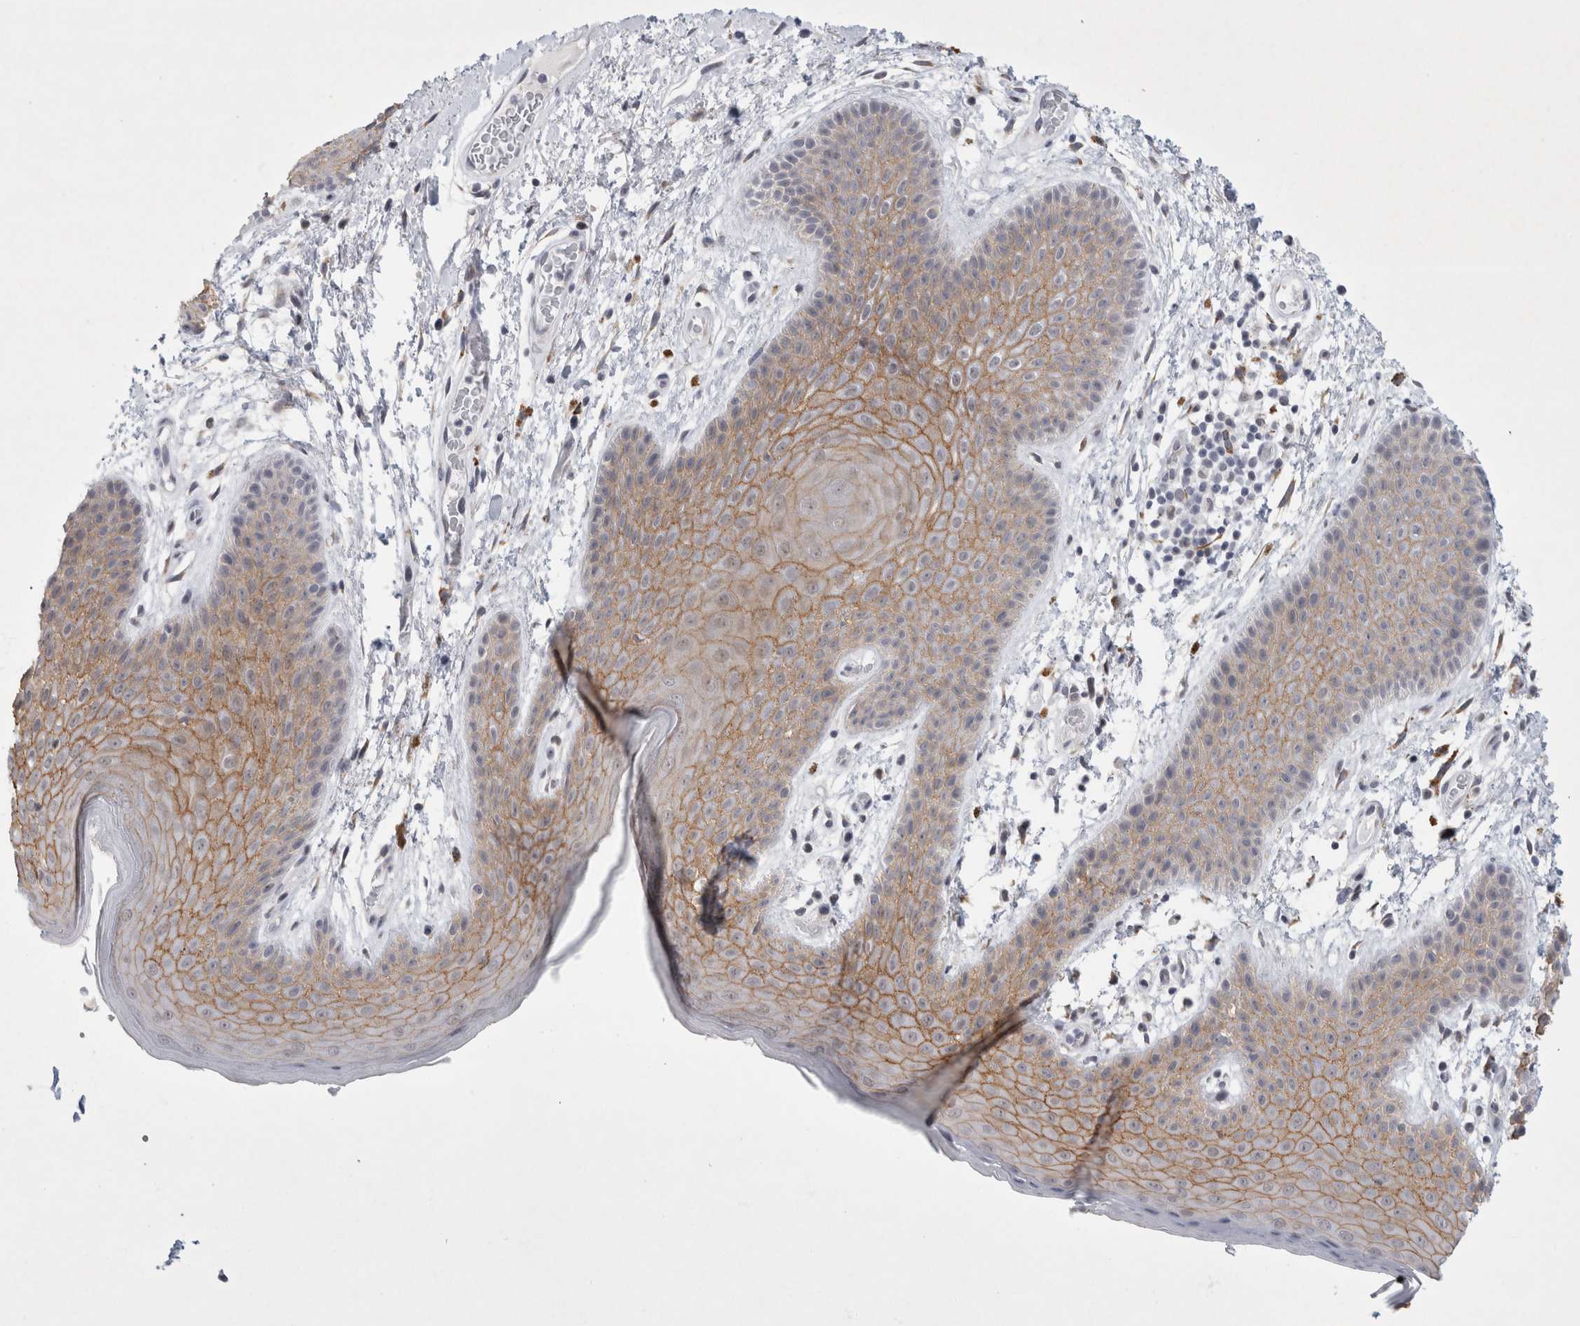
{"staining": {"intensity": "moderate", "quantity": "25%-75%", "location": "cytoplasmic/membranous"}, "tissue": "skin", "cell_type": "Epidermal cells", "image_type": "normal", "snomed": [{"axis": "morphology", "description": "Normal tissue, NOS"}, {"axis": "topography", "description": "Anal"}], "caption": "Protein analysis of unremarkable skin exhibits moderate cytoplasmic/membranous positivity in approximately 25%-75% of epidermal cells.", "gene": "NIPA1", "patient": {"sex": "male", "age": 74}}